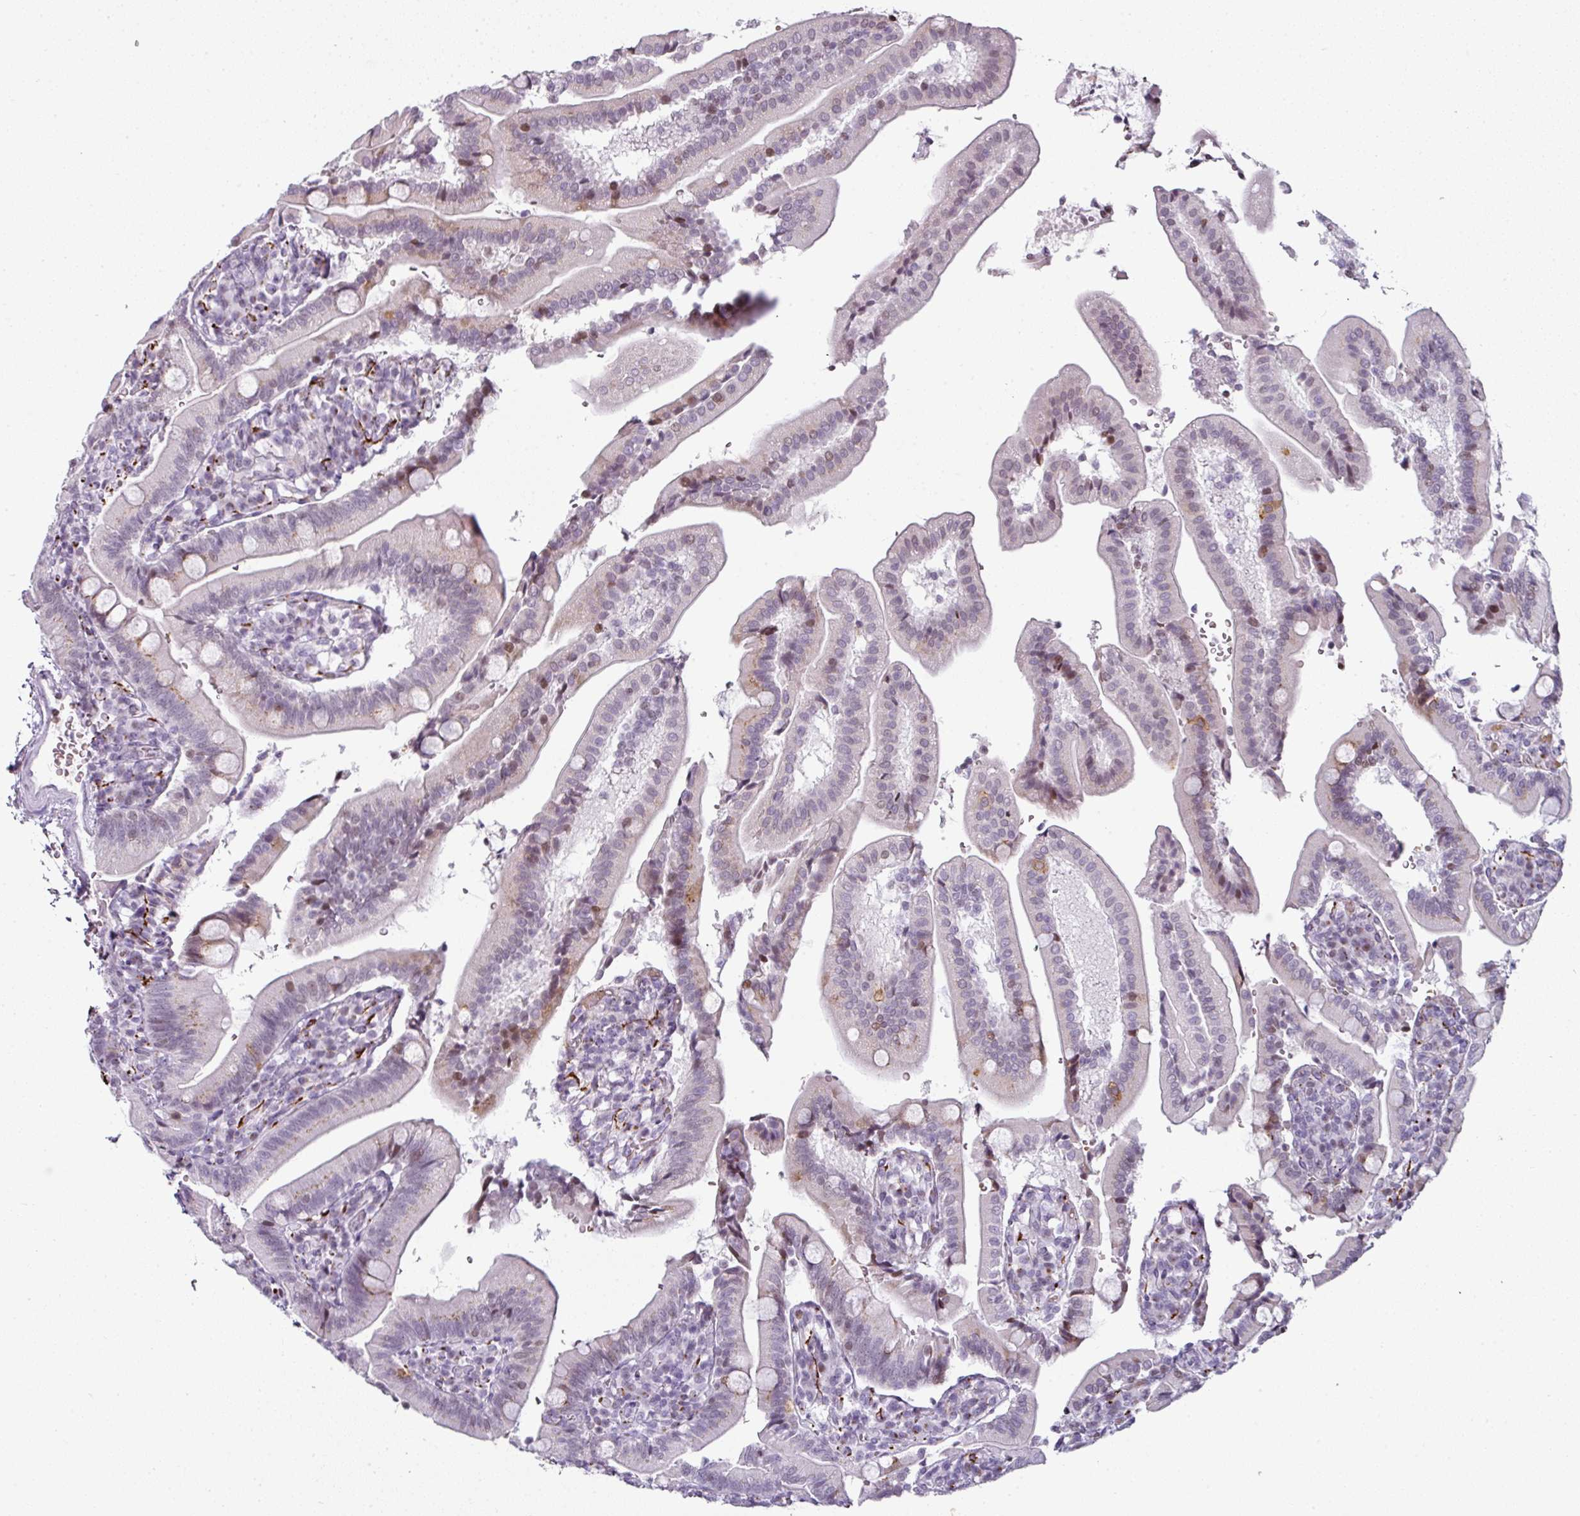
{"staining": {"intensity": "moderate", "quantity": "<25%", "location": "cytoplasmic/membranous,nuclear"}, "tissue": "duodenum", "cell_type": "Glandular cells", "image_type": "normal", "snomed": [{"axis": "morphology", "description": "Normal tissue, NOS"}, {"axis": "topography", "description": "Duodenum"}], "caption": "Immunohistochemistry (IHC) of unremarkable human duodenum reveals low levels of moderate cytoplasmic/membranous,nuclear staining in about <25% of glandular cells.", "gene": "SYT8", "patient": {"sex": "female", "age": 67}}